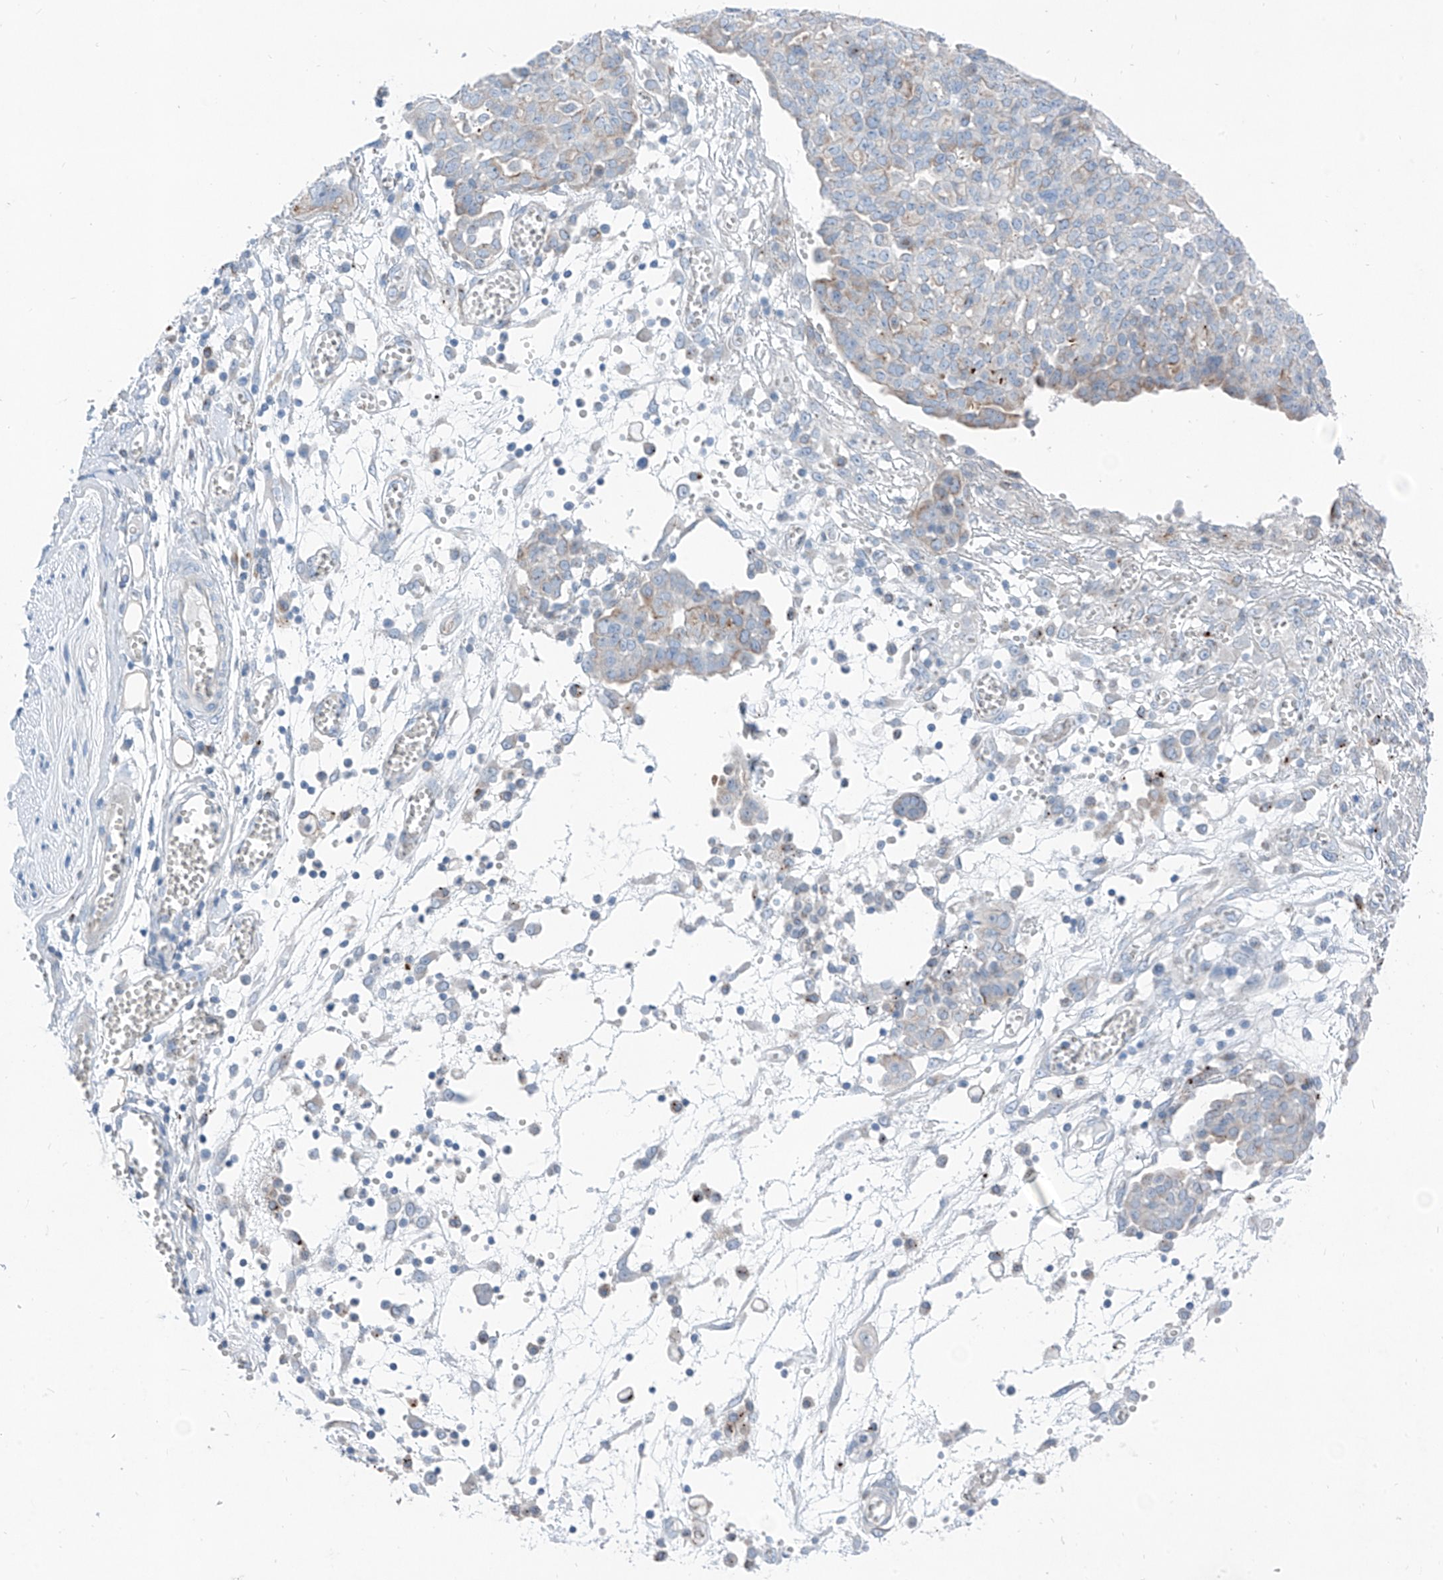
{"staining": {"intensity": "negative", "quantity": "none", "location": "none"}, "tissue": "ovarian cancer", "cell_type": "Tumor cells", "image_type": "cancer", "snomed": [{"axis": "morphology", "description": "Cystadenocarcinoma, serous, NOS"}, {"axis": "topography", "description": "Soft tissue"}, {"axis": "topography", "description": "Ovary"}], "caption": "IHC of human ovarian cancer shows no expression in tumor cells.", "gene": "GPR137C", "patient": {"sex": "female", "age": 57}}